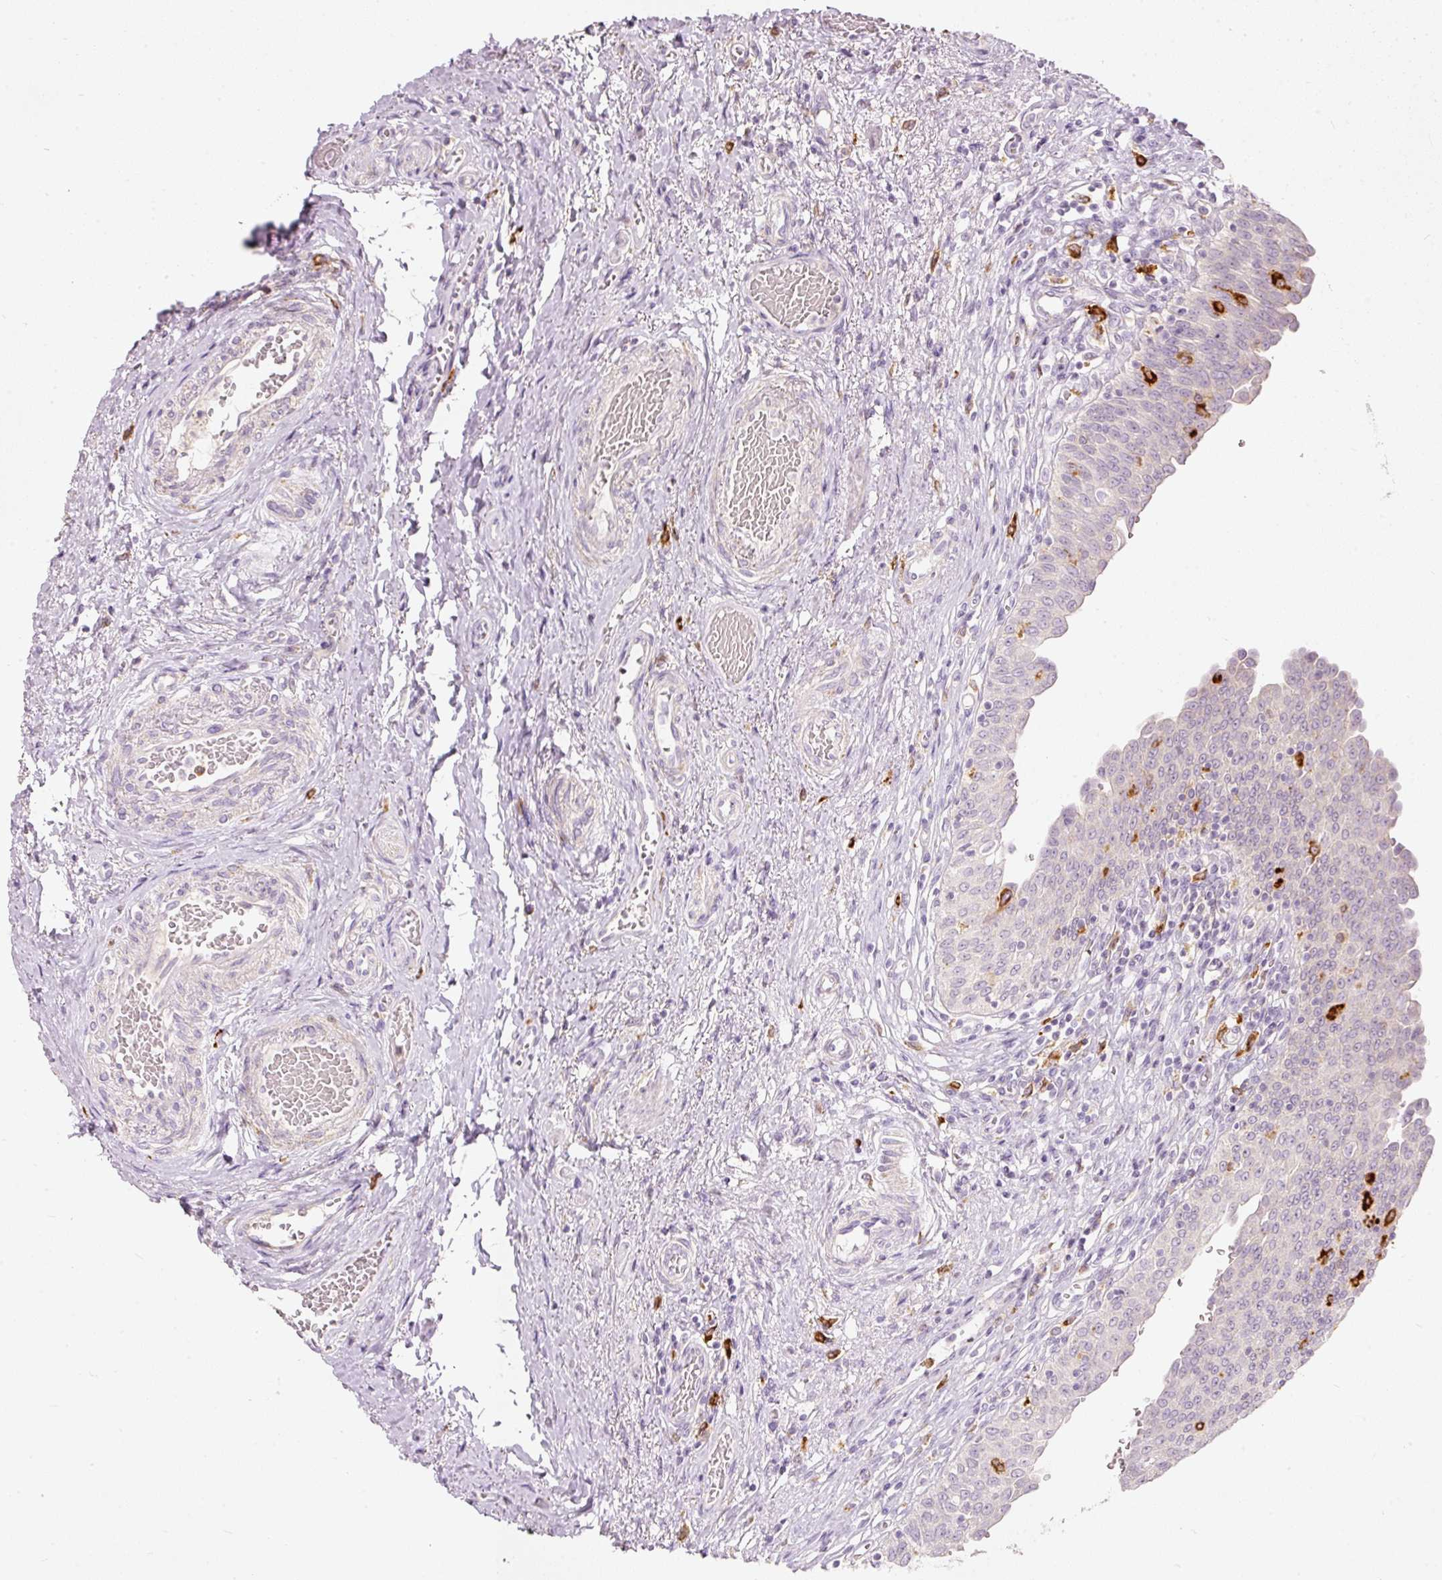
{"staining": {"intensity": "negative", "quantity": "none", "location": "none"}, "tissue": "urinary bladder", "cell_type": "Urothelial cells", "image_type": "normal", "snomed": [{"axis": "morphology", "description": "Normal tissue, NOS"}, {"axis": "topography", "description": "Urinary bladder"}], "caption": "Immunohistochemistry (IHC) image of normal urinary bladder: human urinary bladder stained with DAB demonstrates no significant protein expression in urothelial cells.", "gene": "MTHFD2", "patient": {"sex": "male", "age": 71}}